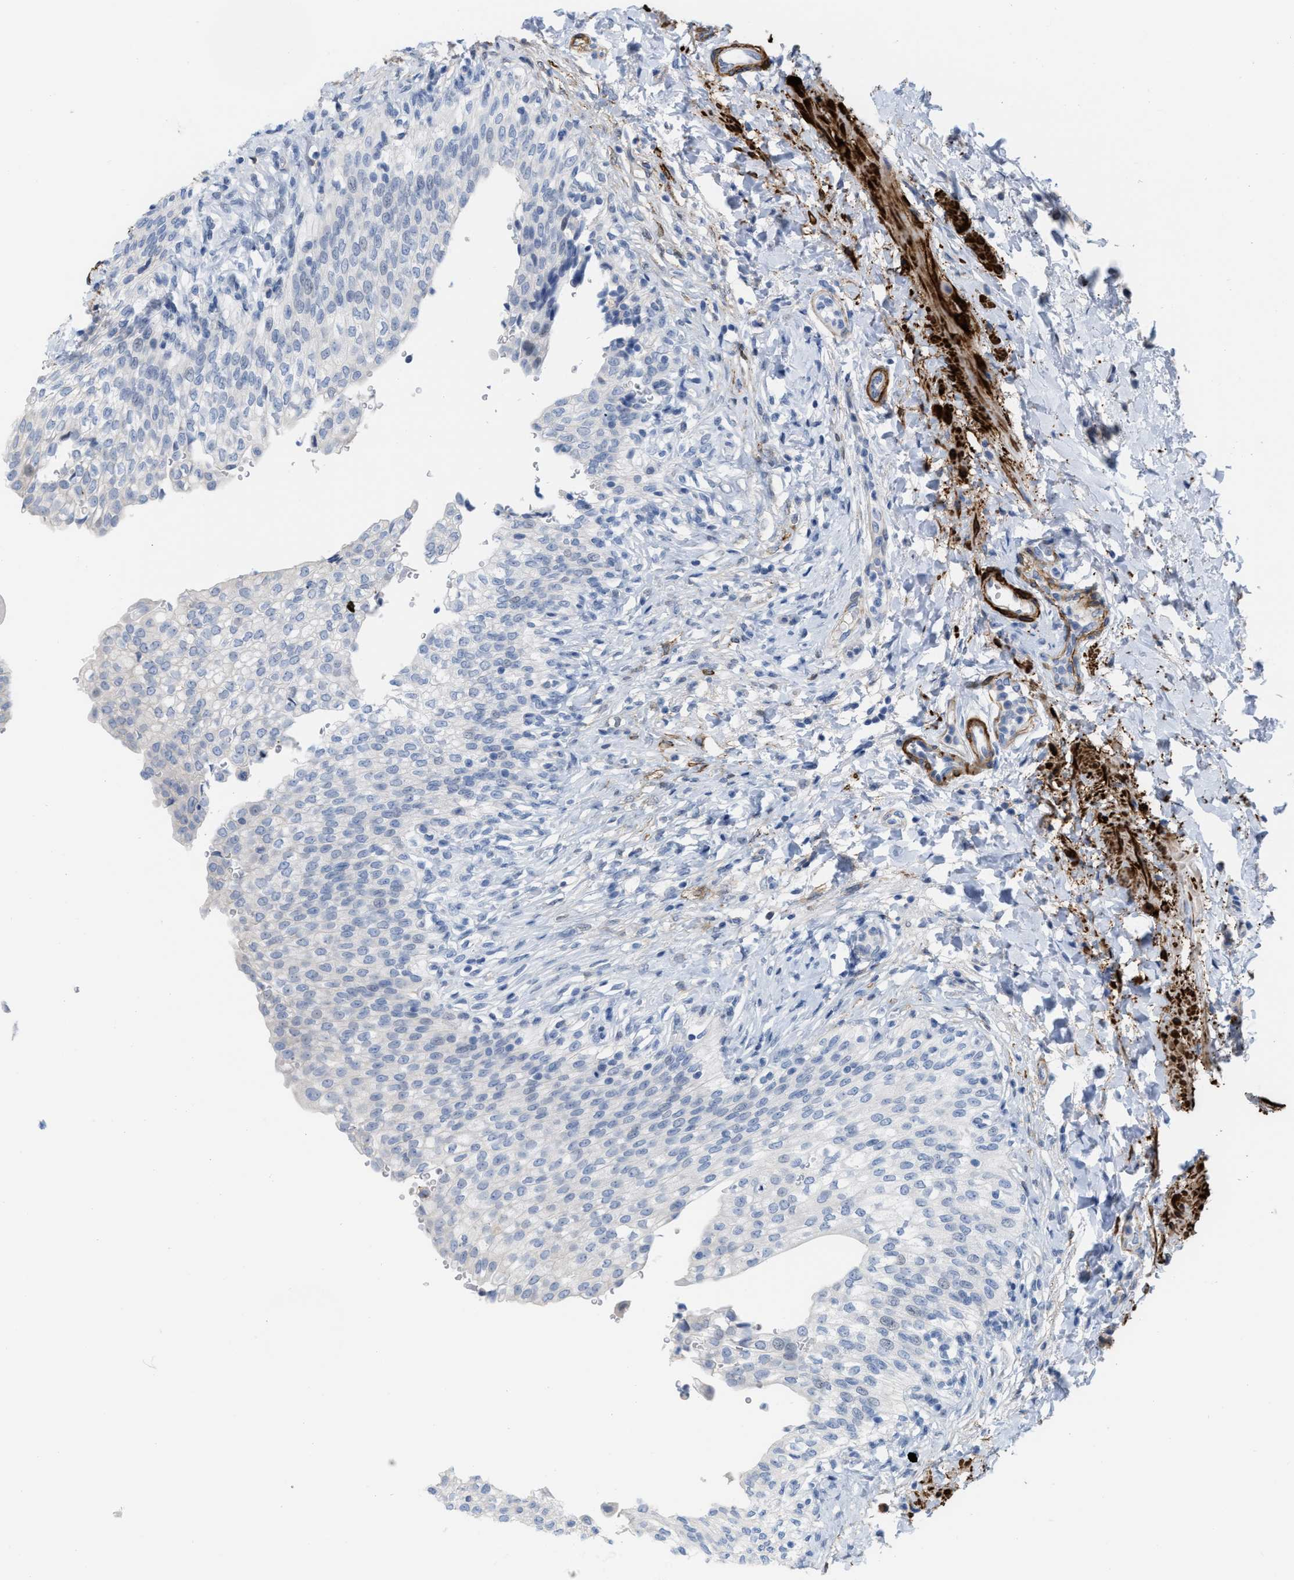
{"staining": {"intensity": "negative", "quantity": "none", "location": "none"}, "tissue": "urinary bladder", "cell_type": "Urothelial cells", "image_type": "normal", "snomed": [{"axis": "morphology", "description": "Urothelial carcinoma, High grade"}, {"axis": "topography", "description": "Urinary bladder"}], "caption": "IHC of normal urinary bladder demonstrates no staining in urothelial cells.", "gene": "TAGLN", "patient": {"sex": "male", "age": 46}}